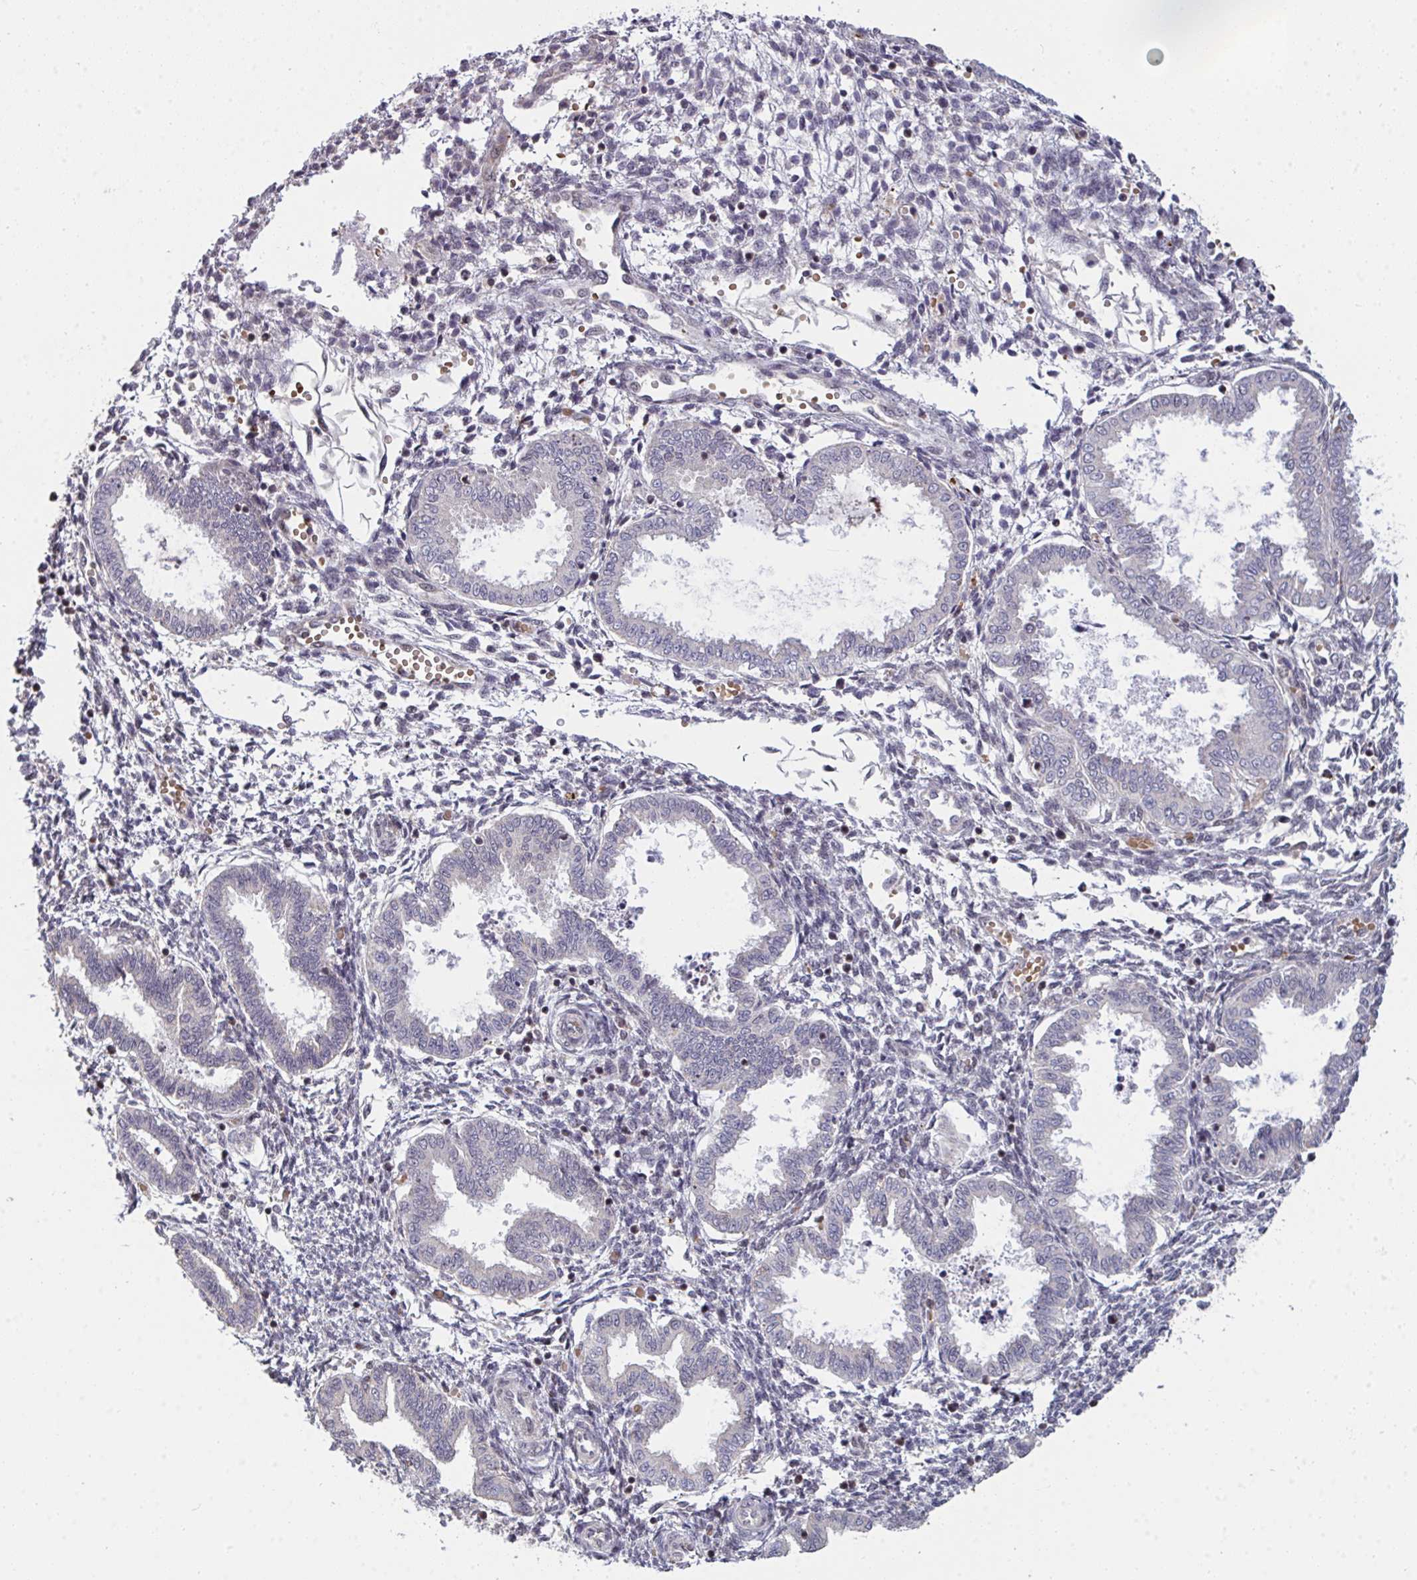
{"staining": {"intensity": "negative", "quantity": "none", "location": "none"}, "tissue": "endometrium", "cell_type": "Cells in endometrial stroma", "image_type": "normal", "snomed": [{"axis": "morphology", "description": "Normal tissue, NOS"}, {"axis": "topography", "description": "Endometrium"}], "caption": "Immunohistochemistry (IHC) photomicrograph of benign endometrium stained for a protein (brown), which demonstrates no positivity in cells in endometrial stroma. The staining is performed using DAB (3,3'-diaminobenzidine) brown chromogen with nuclei counter-stained in using hematoxylin.", "gene": "SAP30", "patient": {"sex": "female", "age": 33}}